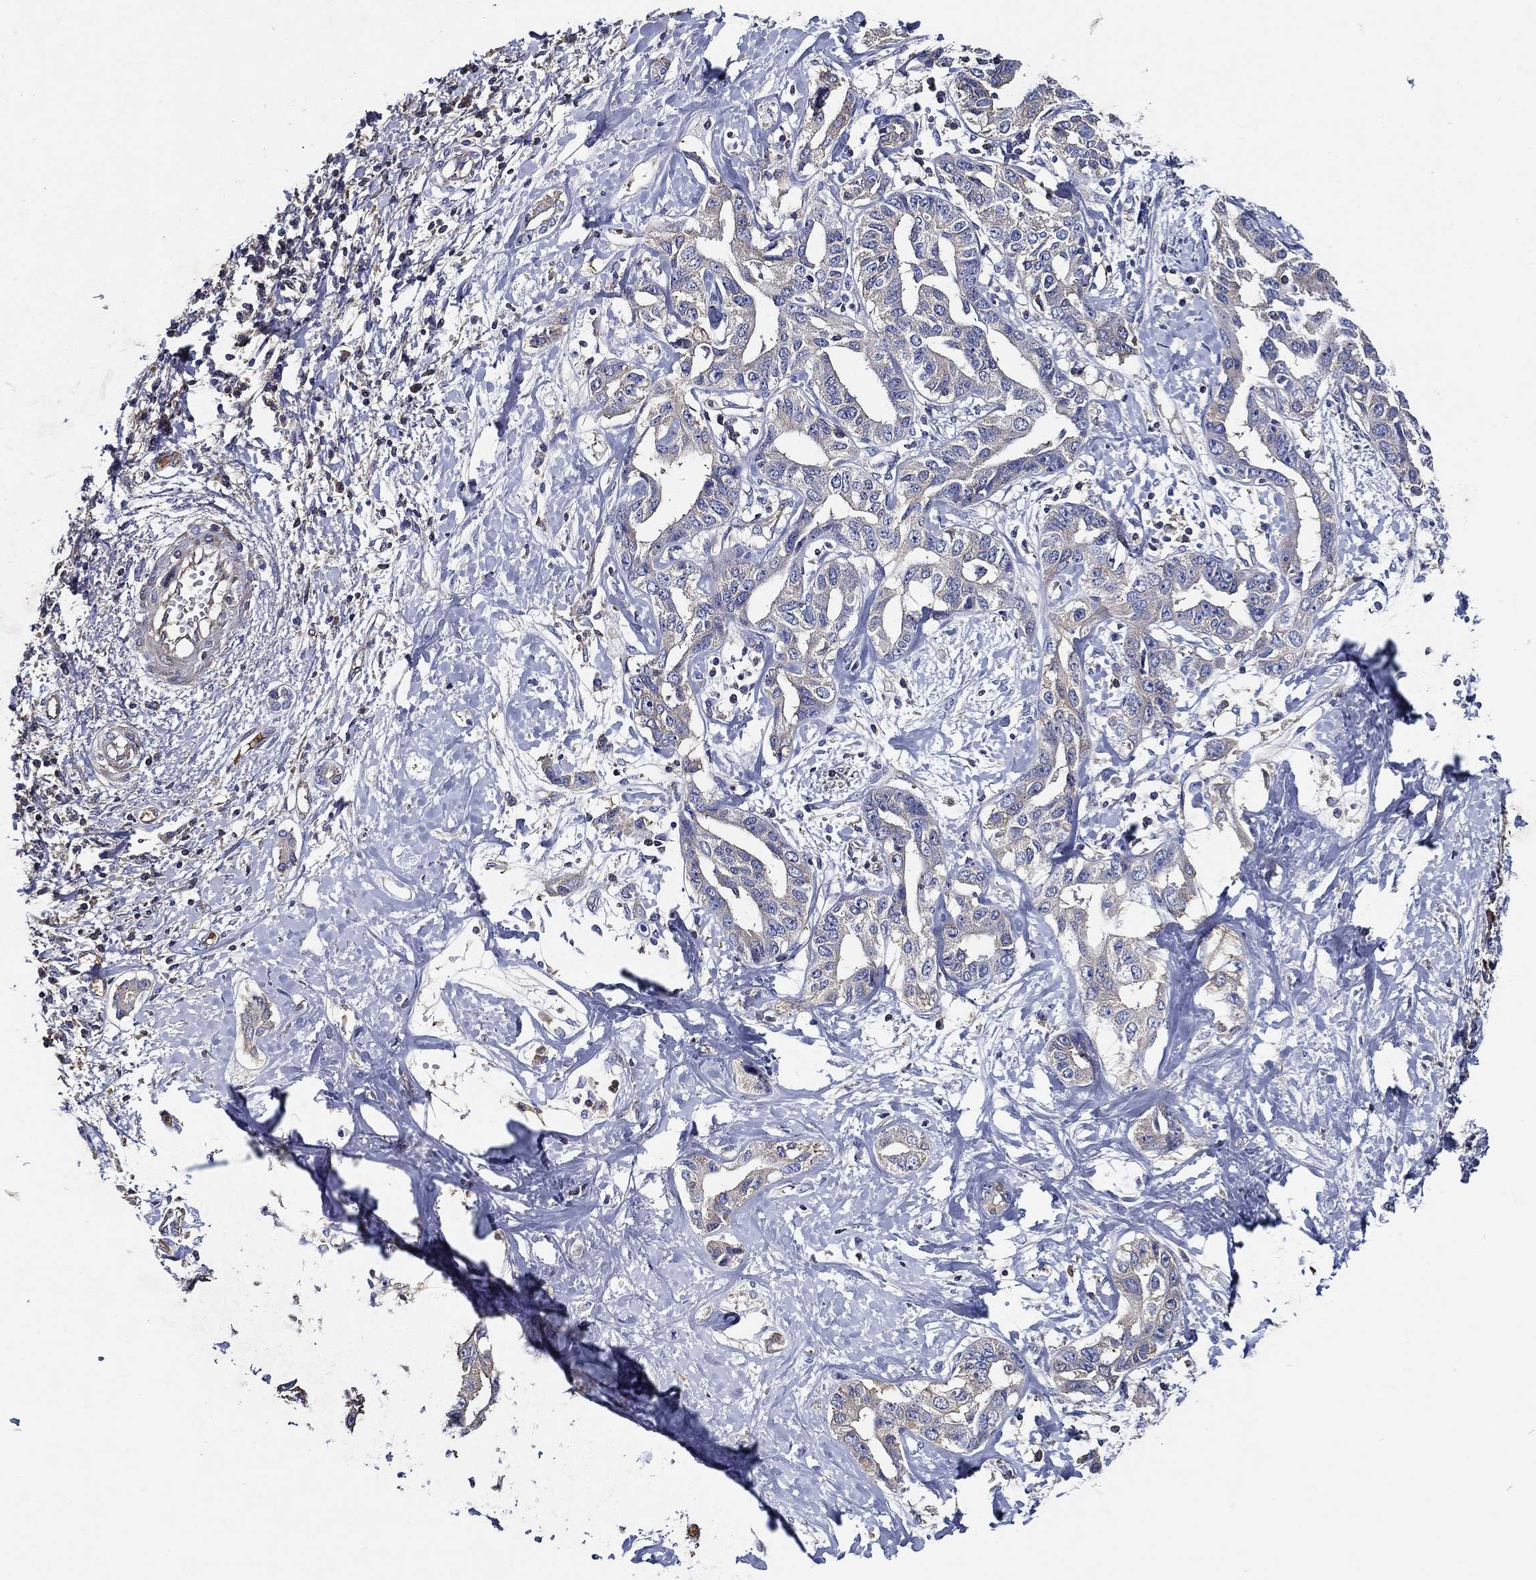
{"staining": {"intensity": "negative", "quantity": "none", "location": "none"}, "tissue": "liver cancer", "cell_type": "Tumor cells", "image_type": "cancer", "snomed": [{"axis": "morphology", "description": "Cholangiocarcinoma"}, {"axis": "topography", "description": "Liver"}], "caption": "Immunohistochemical staining of human liver cholangiocarcinoma displays no significant positivity in tumor cells. Brightfield microscopy of immunohistochemistry (IHC) stained with DAB (3,3'-diaminobenzidine) (brown) and hematoxylin (blue), captured at high magnification.", "gene": "TMPRSS11D", "patient": {"sex": "male", "age": 59}}